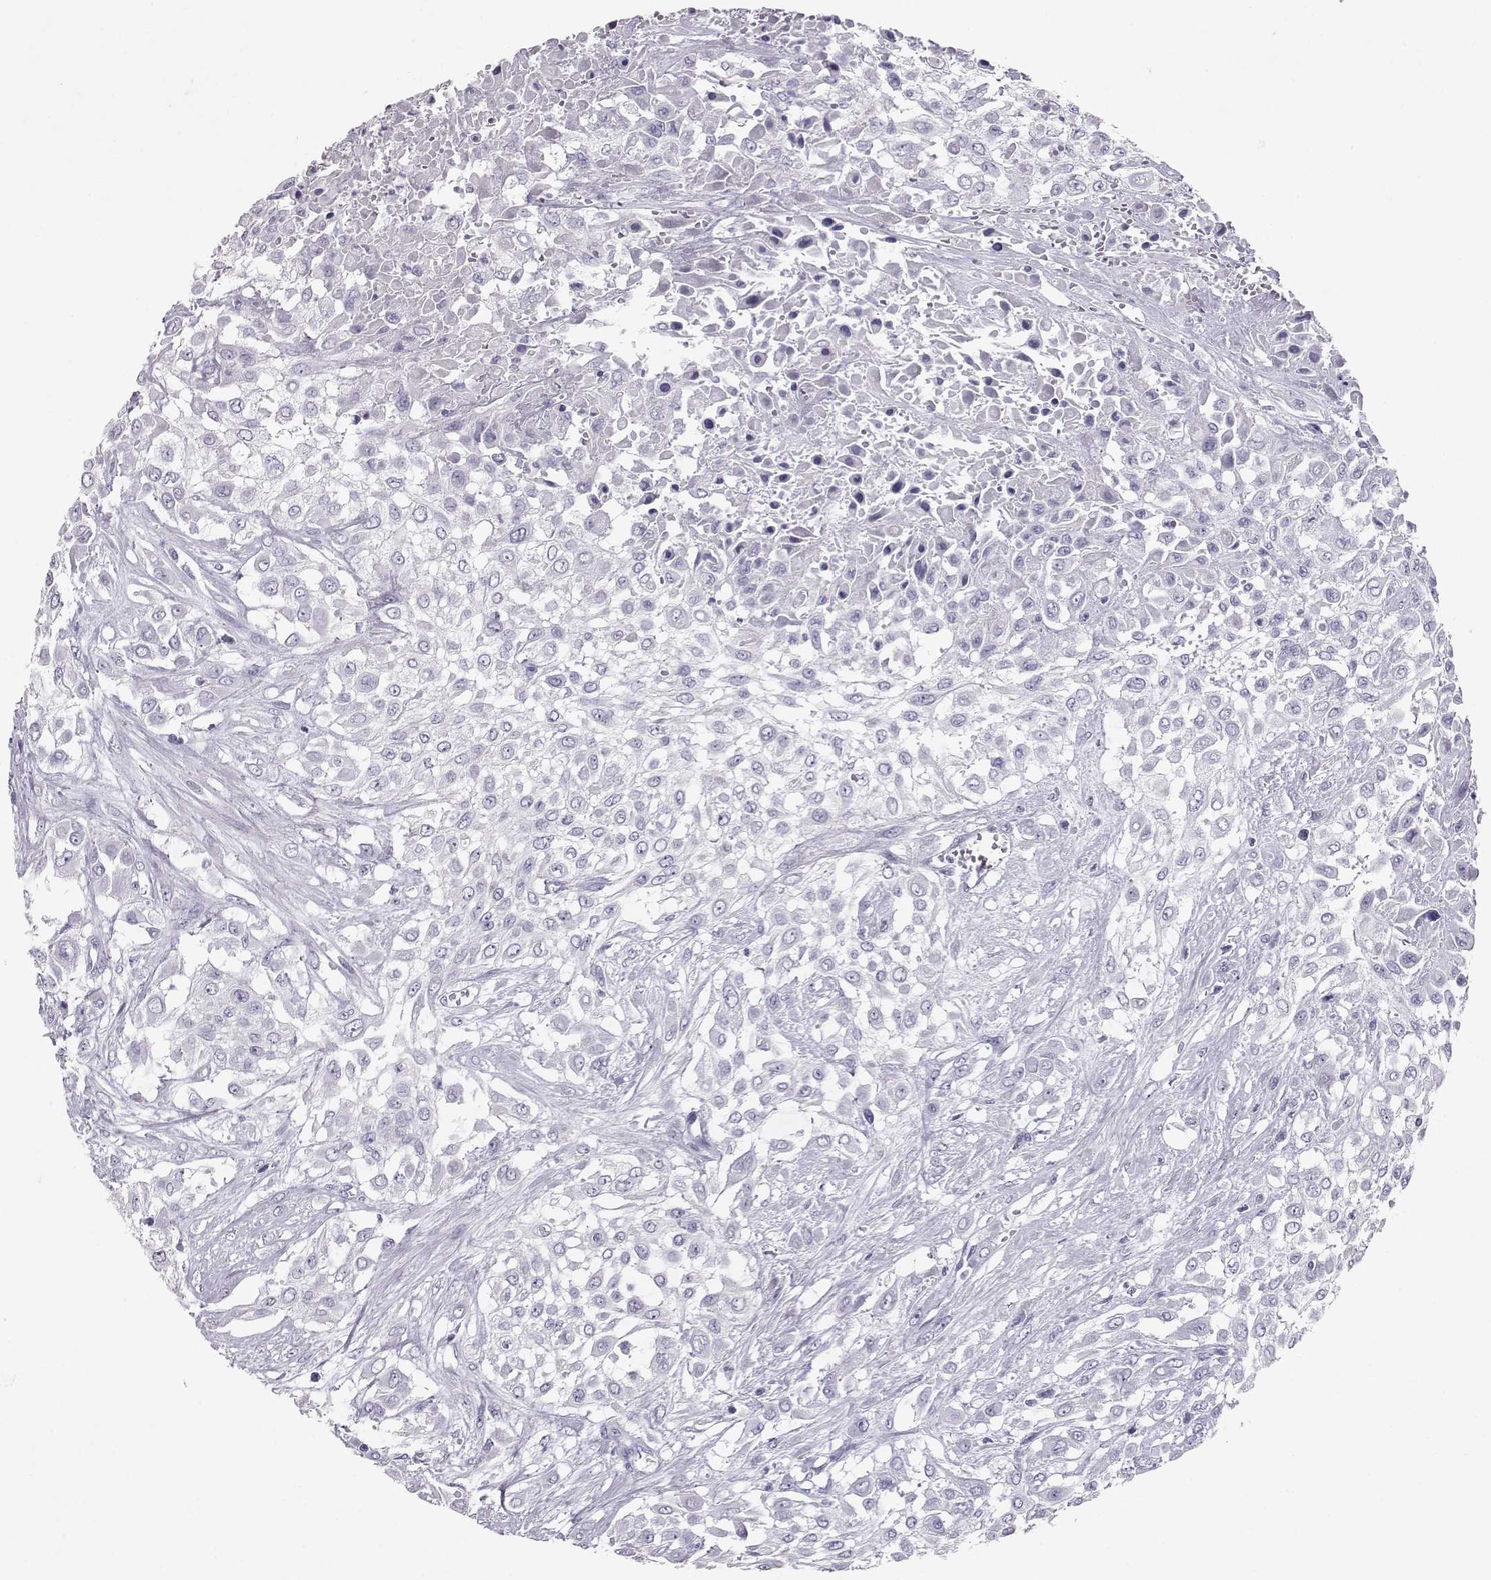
{"staining": {"intensity": "negative", "quantity": "none", "location": "none"}, "tissue": "urothelial cancer", "cell_type": "Tumor cells", "image_type": "cancer", "snomed": [{"axis": "morphology", "description": "Urothelial carcinoma, High grade"}, {"axis": "topography", "description": "Urinary bladder"}], "caption": "Image shows no protein staining in tumor cells of urothelial cancer tissue.", "gene": "RD3", "patient": {"sex": "male", "age": 57}}